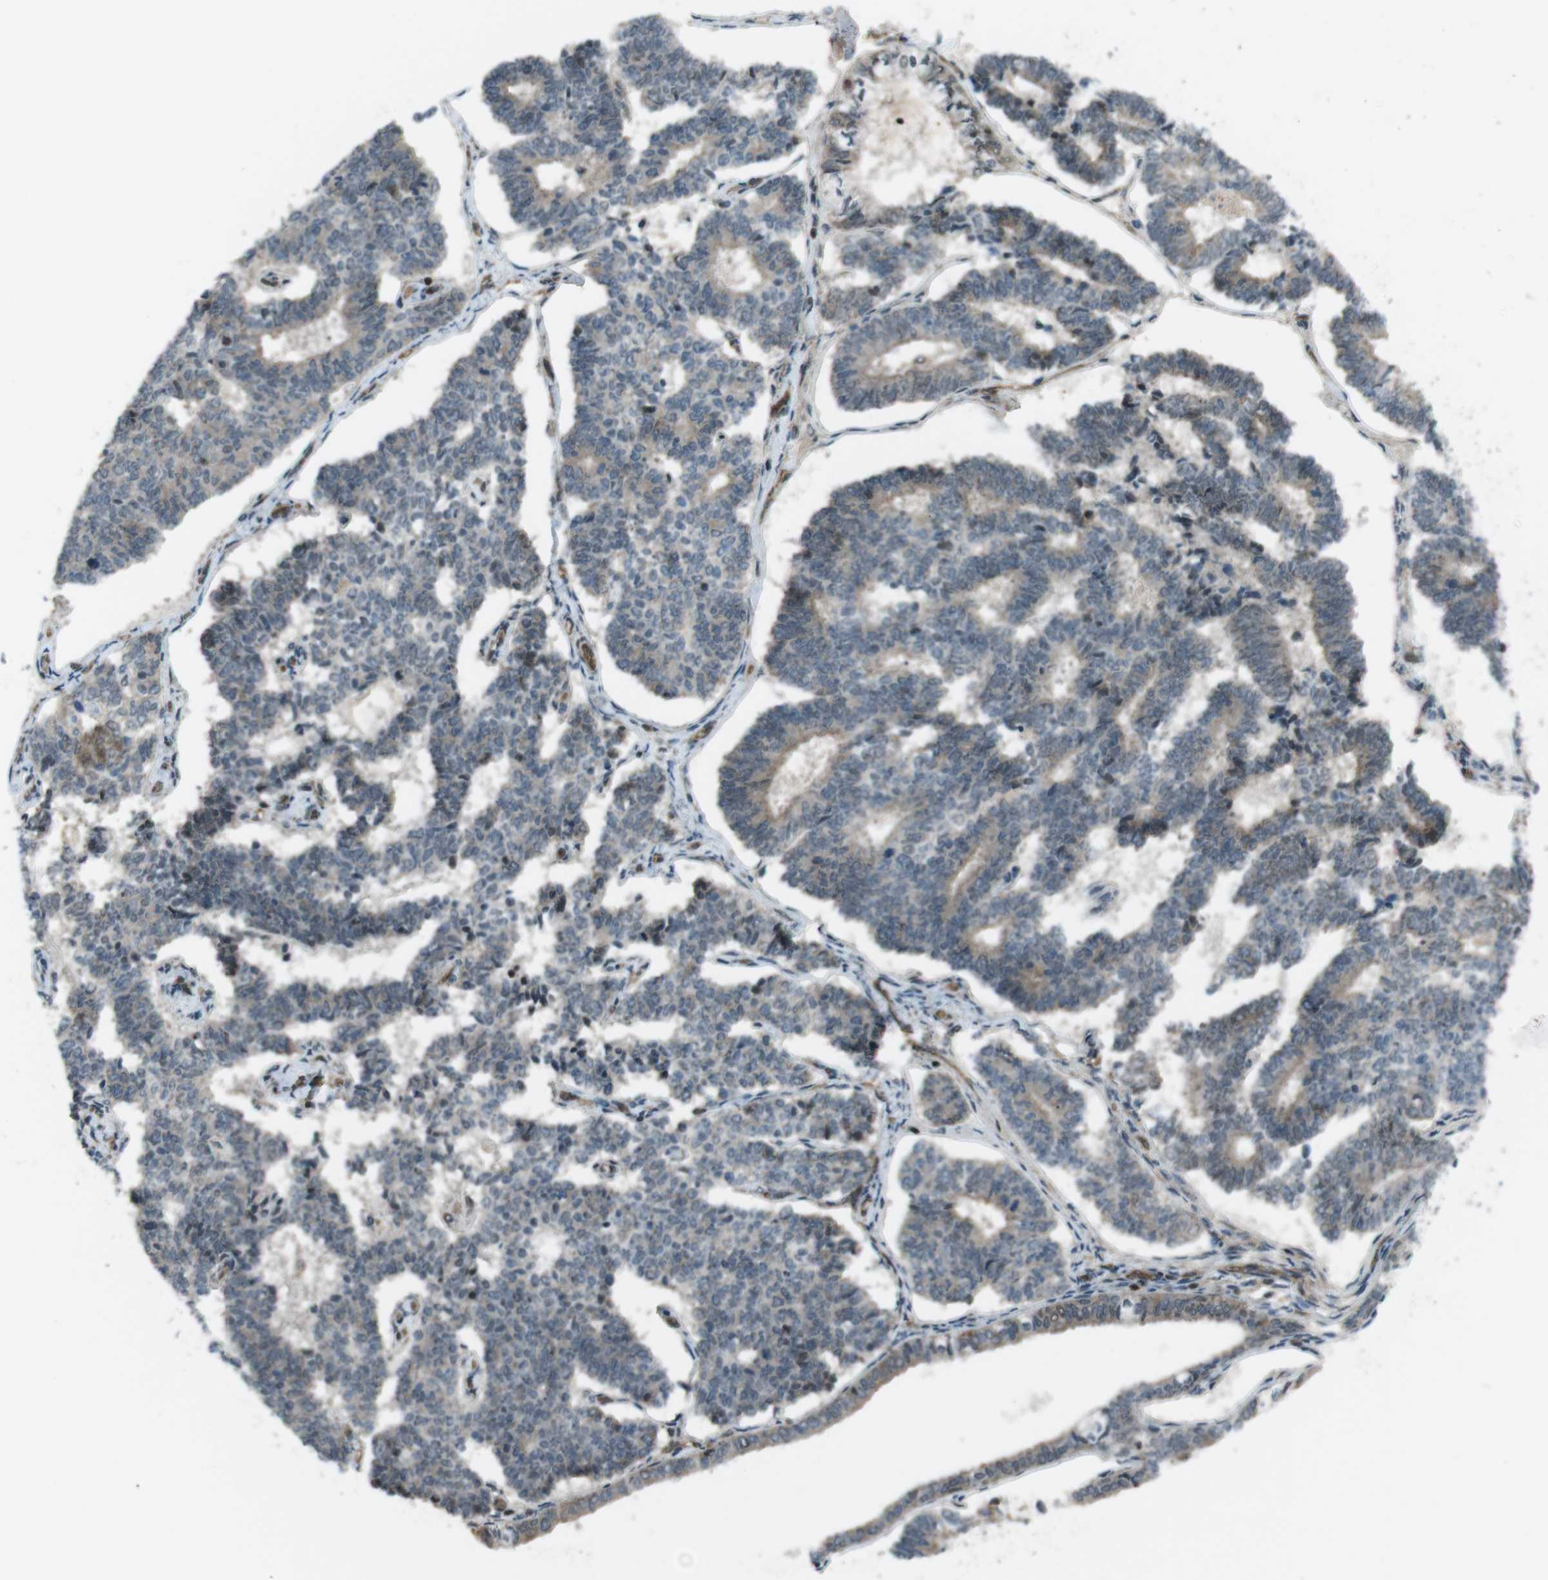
{"staining": {"intensity": "weak", "quantity": ">75%", "location": "cytoplasmic/membranous"}, "tissue": "endometrial cancer", "cell_type": "Tumor cells", "image_type": "cancer", "snomed": [{"axis": "morphology", "description": "Adenocarcinoma, NOS"}, {"axis": "topography", "description": "Endometrium"}], "caption": "Weak cytoplasmic/membranous positivity for a protein is appreciated in approximately >75% of tumor cells of endometrial adenocarcinoma using immunohistochemistry.", "gene": "TIAM2", "patient": {"sex": "female", "age": 70}}